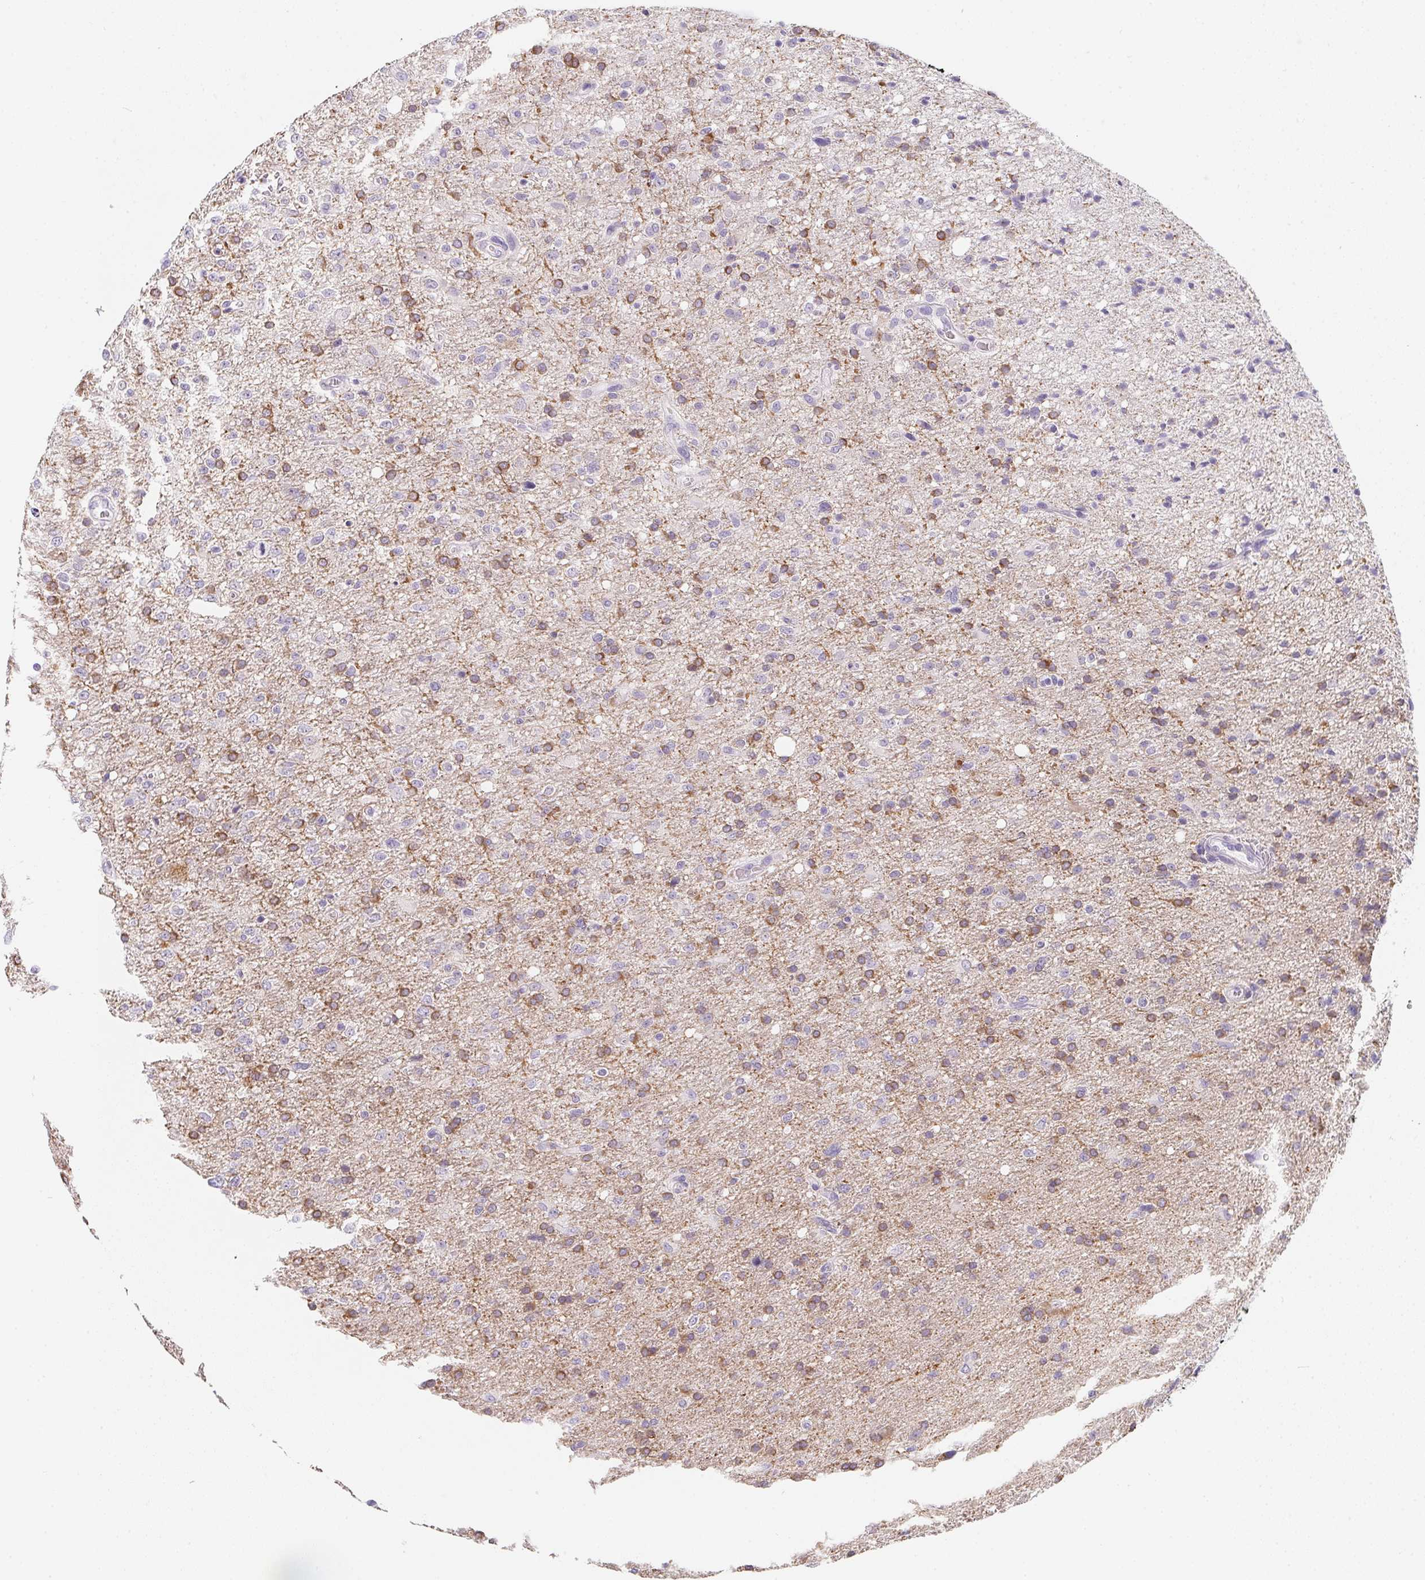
{"staining": {"intensity": "moderate", "quantity": "<25%", "location": "cytoplasmic/membranous"}, "tissue": "glioma", "cell_type": "Tumor cells", "image_type": "cancer", "snomed": [{"axis": "morphology", "description": "Glioma, malignant, Low grade"}, {"axis": "topography", "description": "Brain"}], "caption": "Brown immunohistochemical staining in human glioma shows moderate cytoplasmic/membranous expression in about <25% of tumor cells.", "gene": "MAP1A", "patient": {"sex": "male", "age": 66}}